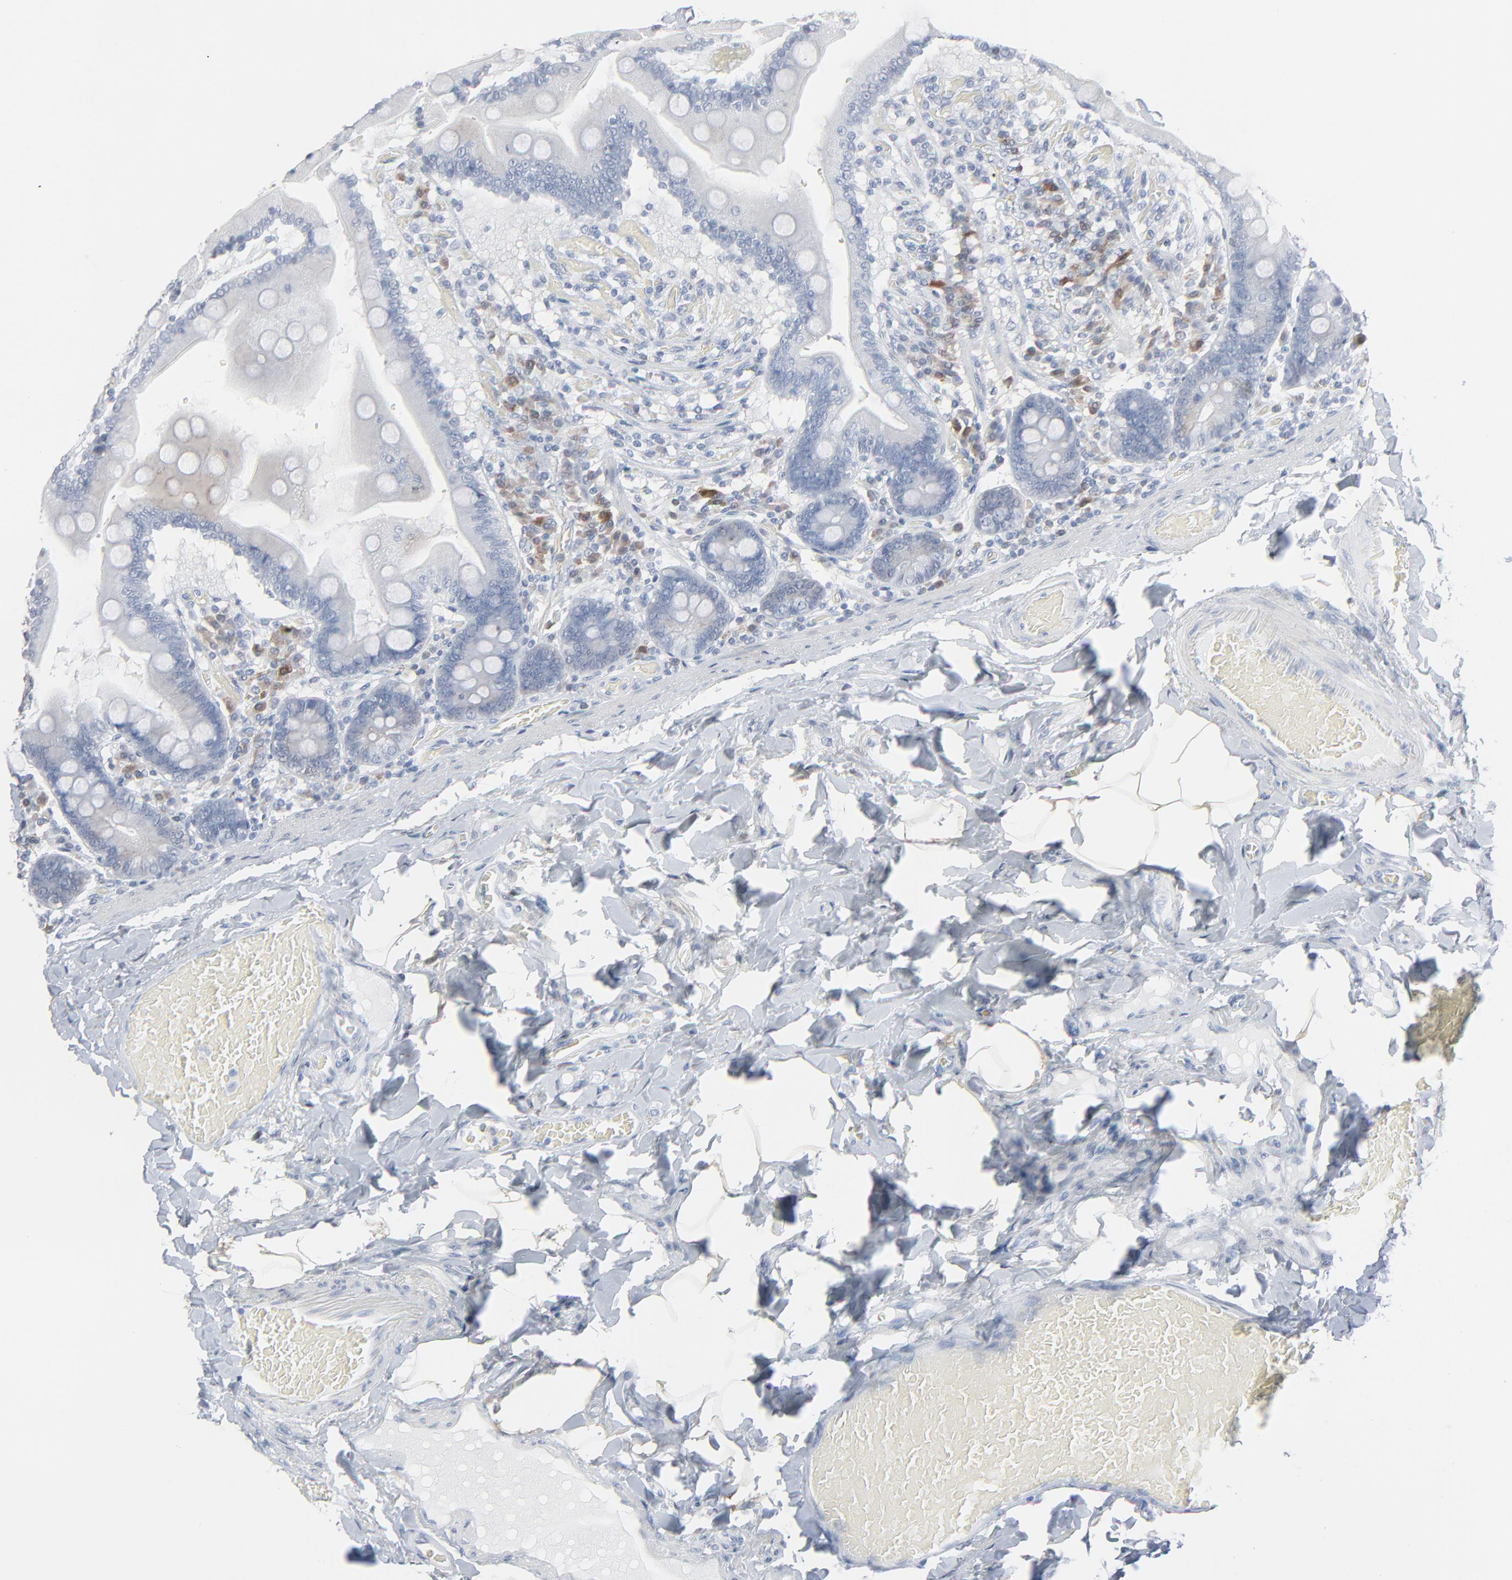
{"staining": {"intensity": "weak", "quantity": "<25%", "location": "cytoplasmic/membranous"}, "tissue": "duodenum", "cell_type": "Glandular cells", "image_type": "normal", "snomed": [{"axis": "morphology", "description": "Normal tissue, NOS"}, {"axis": "topography", "description": "Duodenum"}], "caption": "Protein analysis of unremarkable duodenum displays no significant staining in glandular cells.", "gene": "PHGDH", "patient": {"sex": "male", "age": 66}}